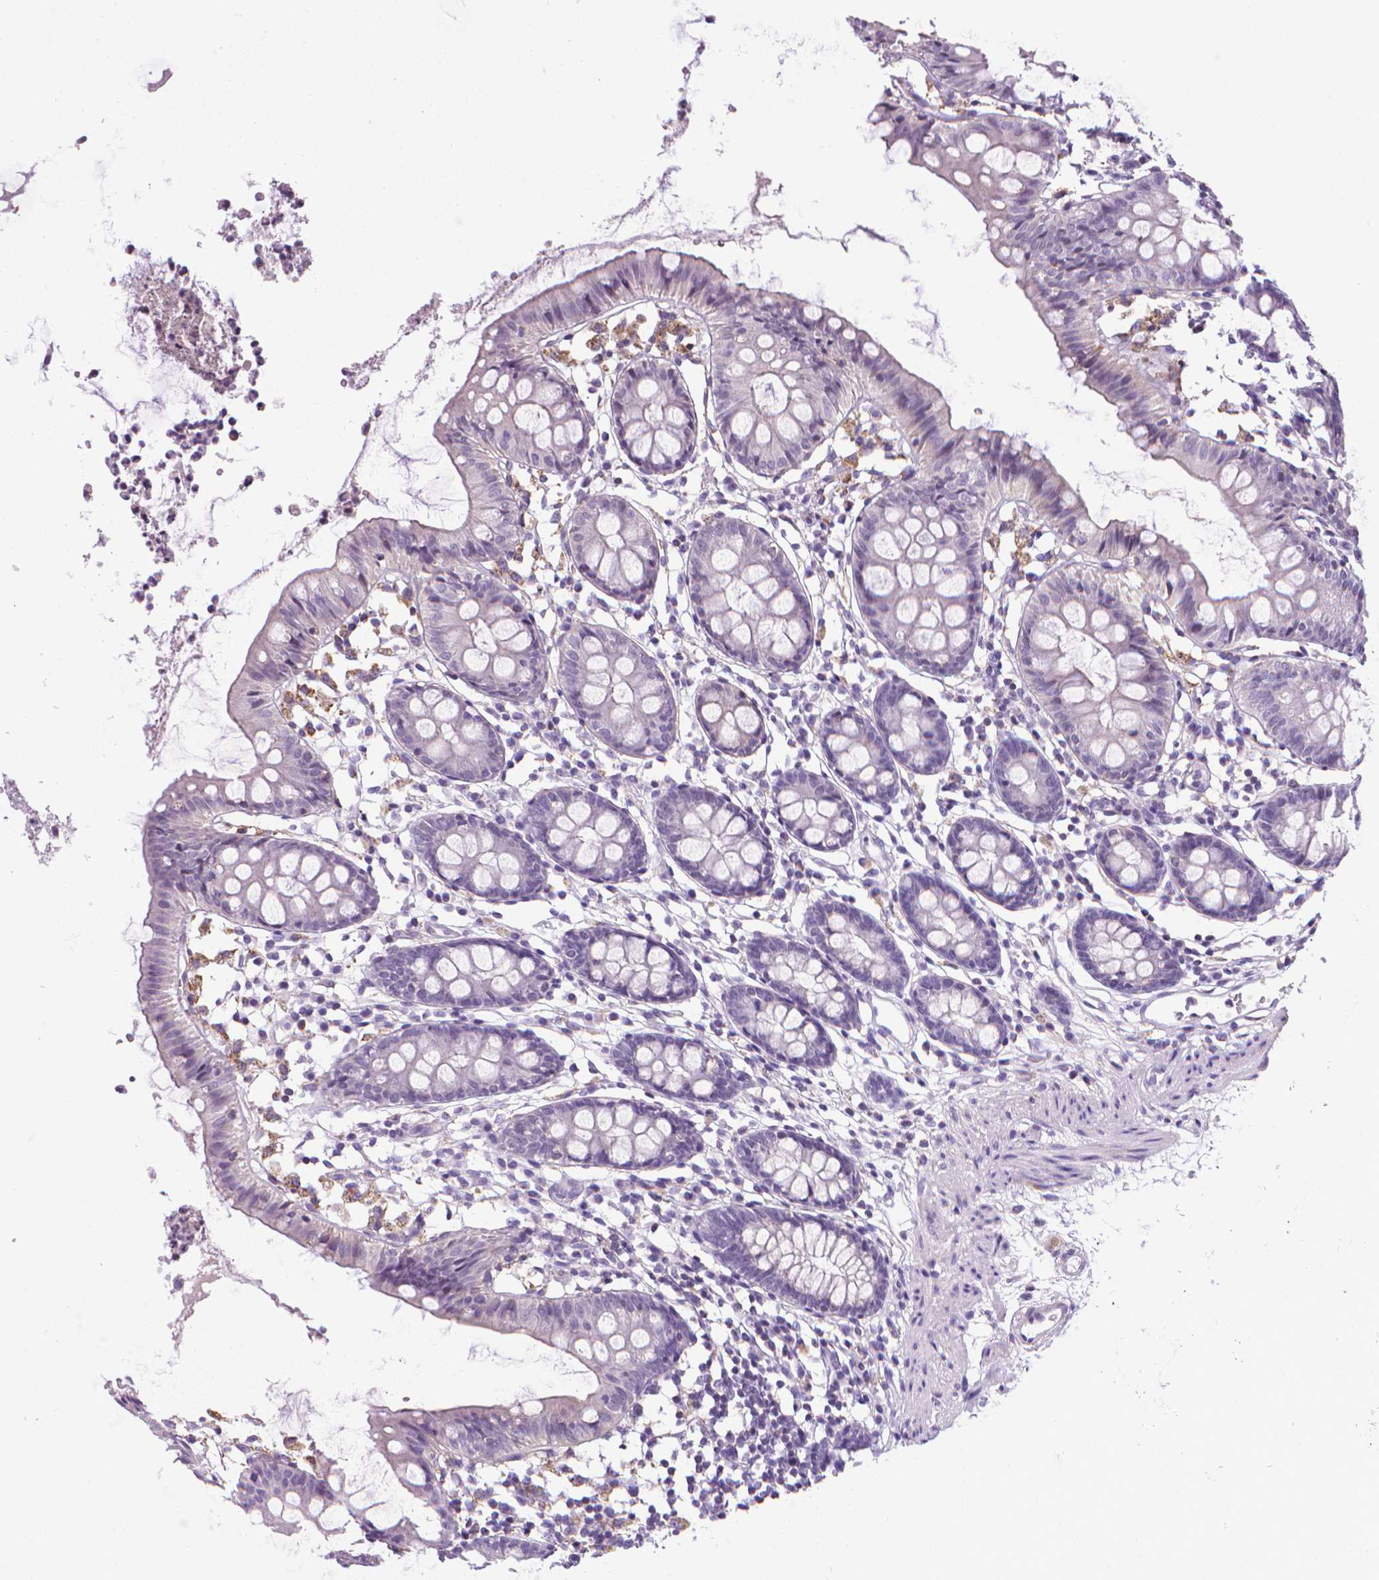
{"staining": {"intensity": "negative", "quantity": "none", "location": "none"}, "tissue": "colon", "cell_type": "Endothelial cells", "image_type": "normal", "snomed": [{"axis": "morphology", "description": "Normal tissue, NOS"}, {"axis": "topography", "description": "Colon"}], "caption": "Immunohistochemistry of normal colon demonstrates no staining in endothelial cells.", "gene": "POU3F3", "patient": {"sex": "female", "age": 84}}